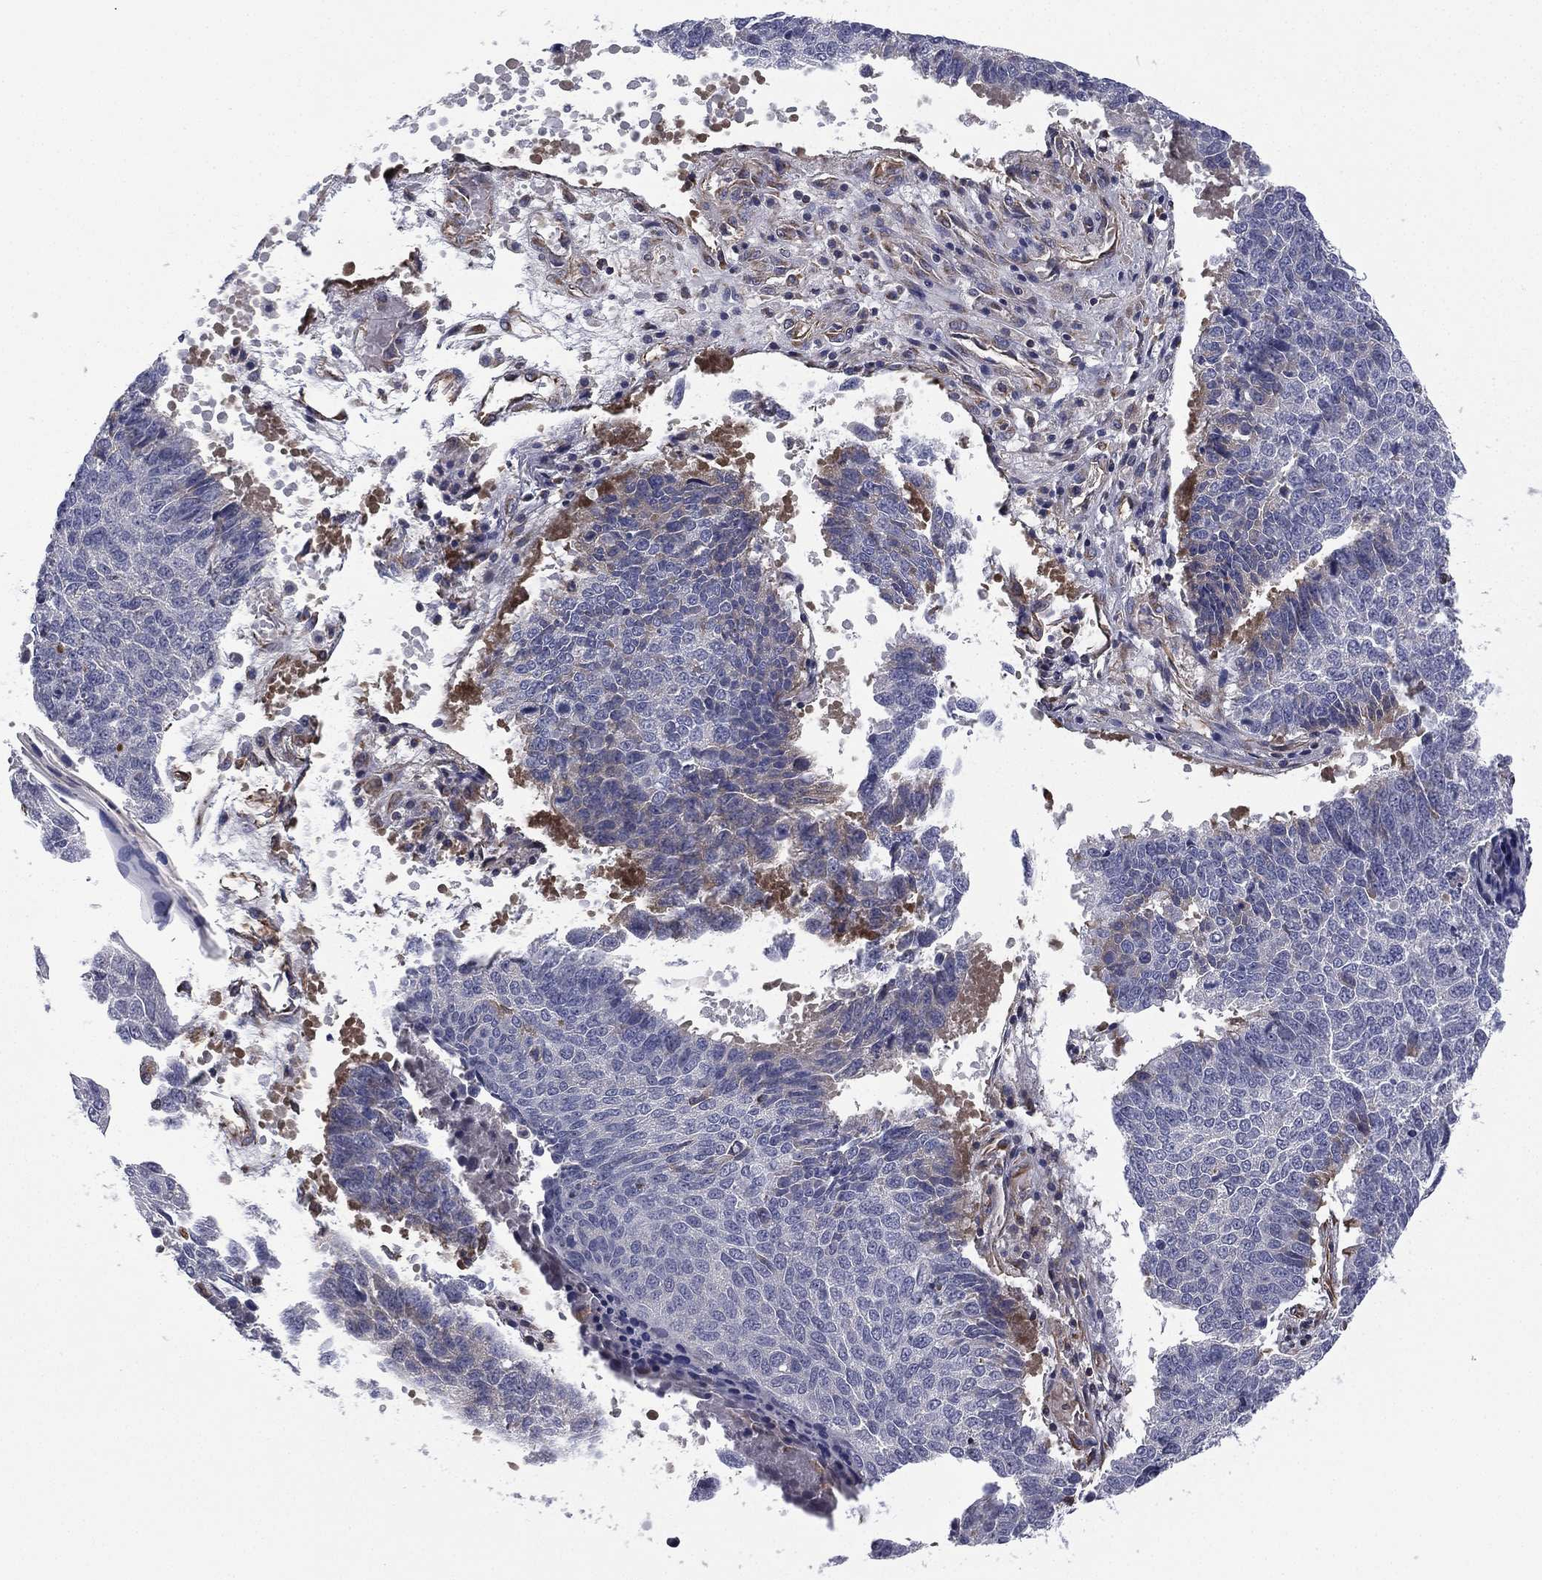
{"staining": {"intensity": "negative", "quantity": "none", "location": "none"}, "tissue": "lung cancer", "cell_type": "Tumor cells", "image_type": "cancer", "snomed": [{"axis": "morphology", "description": "Squamous cell carcinoma, NOS"}, {"axis": "topography", "description": "Lung"}], "caption": "High magnification brightfield microscopy of squamous cell carcinoma (lung) stained with DAB (3,3'-diaminobenzidine) (brown) and counterstained with hematoxylin (blue): tumor cells show no significant staining.", "gene": "SCUBE1", "patient": {"sex": "male", "age": 73}}